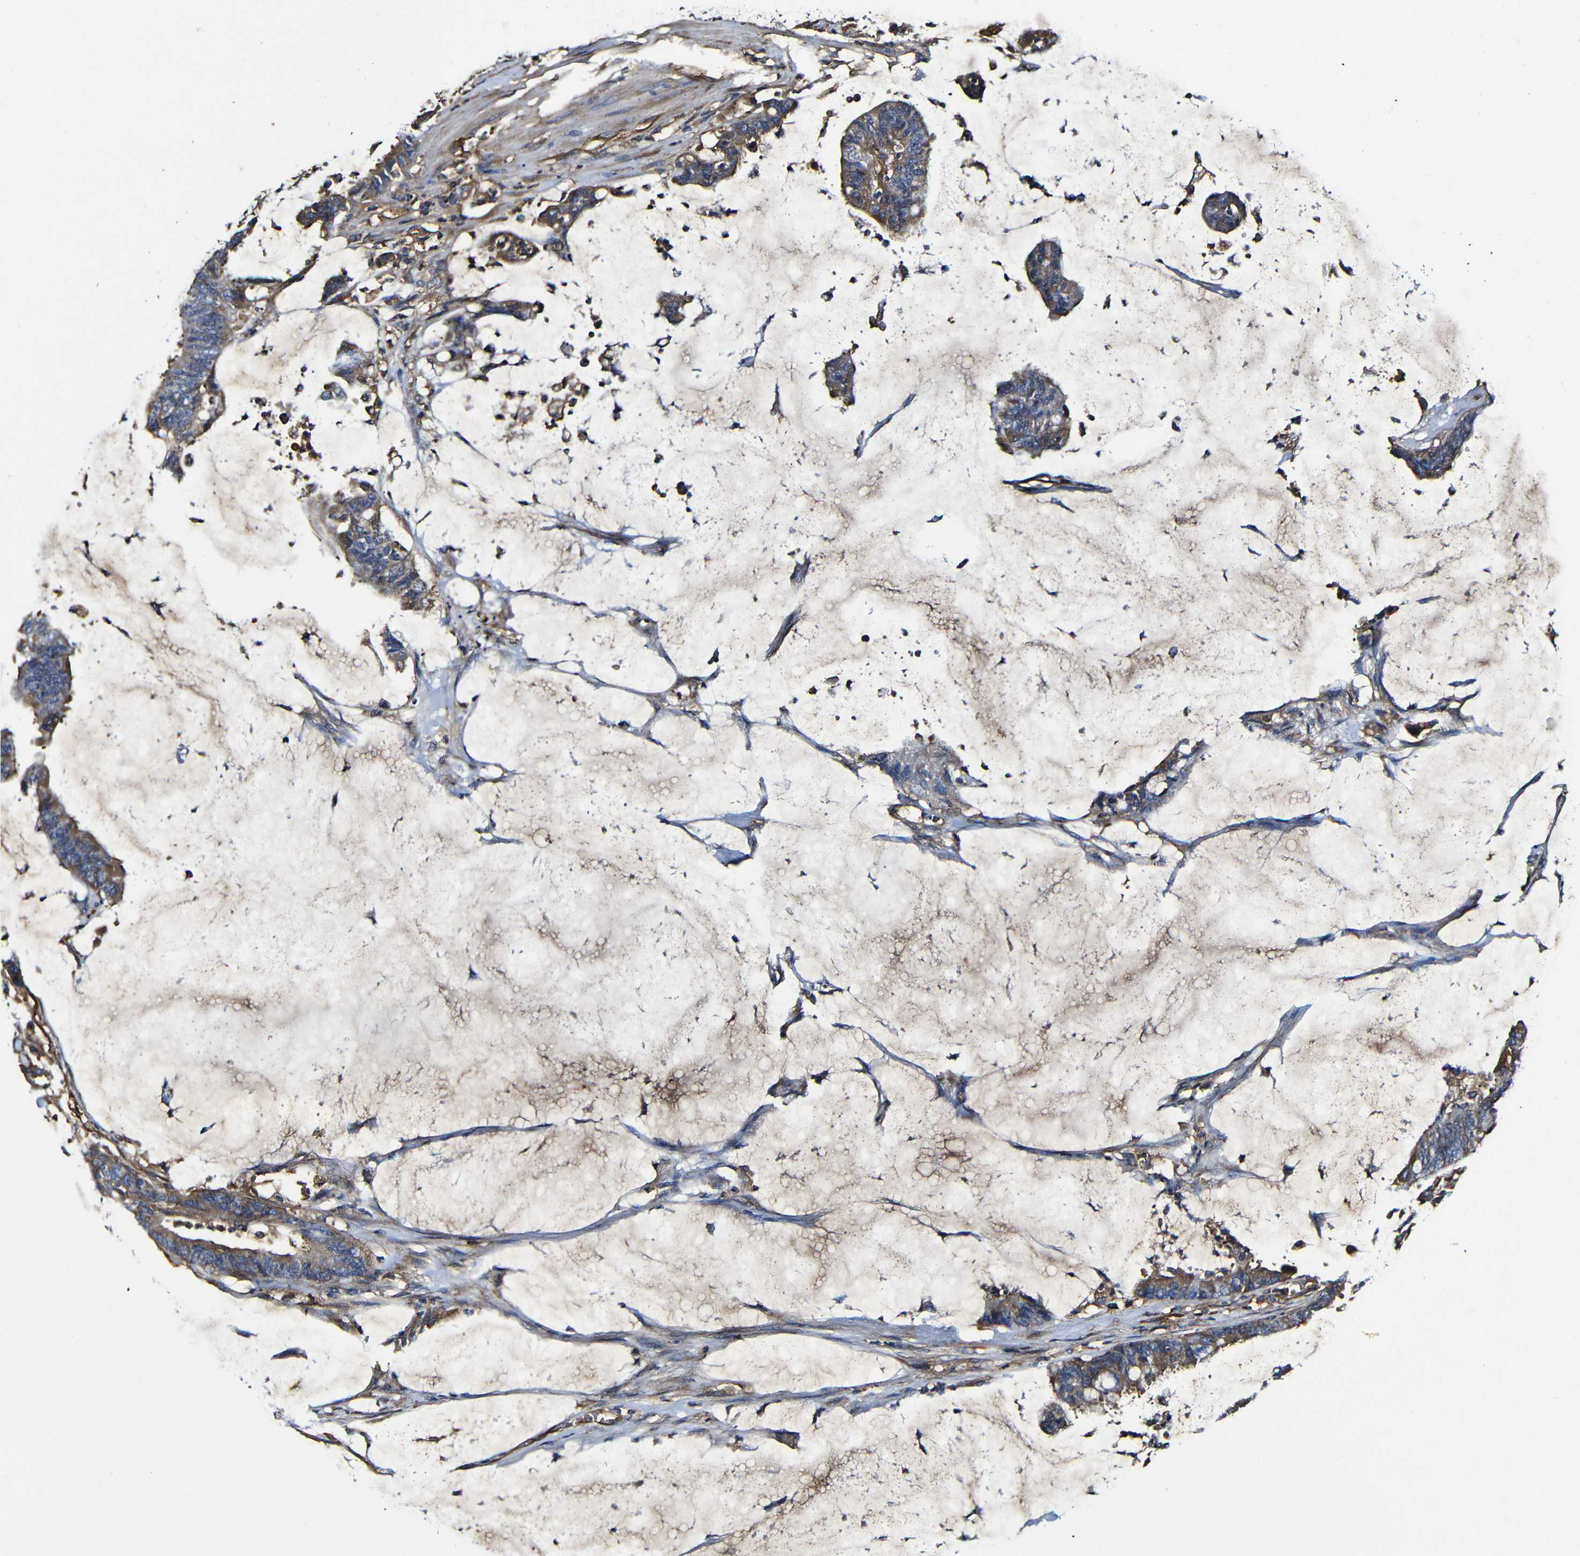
{"staining": {"intensity": "moderate", "quantity": ">75%", "location": "cytoplasmic/membranous"}, "tissue": "colorectal cancer", "cell_type": "Tumor cells", "image_type": "cancer", "snomed": [{"axis": "morphology", "description": "Adenocarcinoma, NOS"}, {"axis": "topography", "description": "Rectum"}], "caption": "An image showing moderate cytoplasmic/membranous expression in approximately >75% of tumor cells in colorectal adenocarcinoma, as visualized by brown immunohistochemical staining.", "gene": "MSN", "patient": {"sex": "female", "age": 66}}